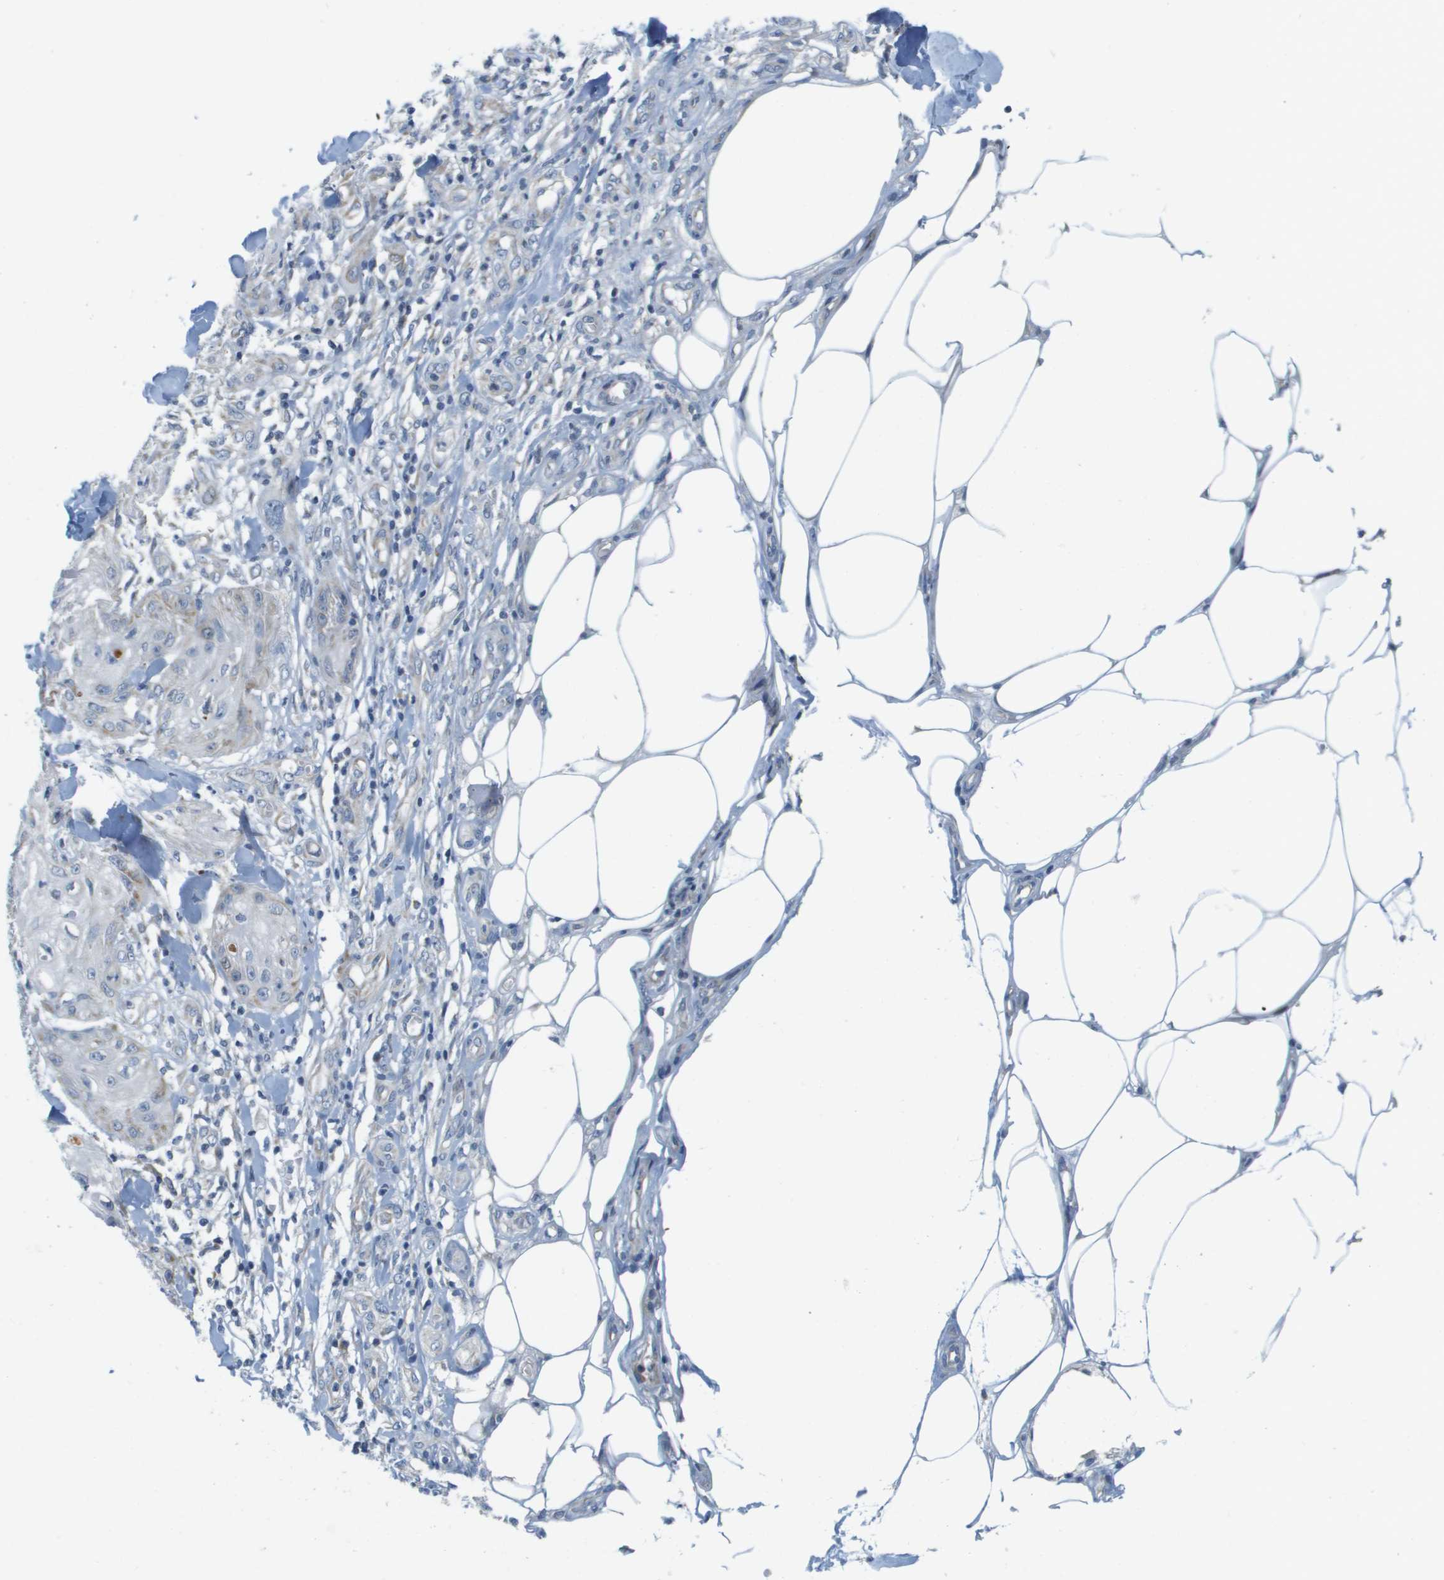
{"staining": {"intensity": "weak", "quantity": "<25%", "location": "cytoplasmic/membranous"}, "tissue": "skin cancer", "cell_type": "Tumor cells", "image_type": "cancer", "snomed": [{"axis": "morphology", "description": "Squamous cell carcinoma, NOS"}, {"axis": "topography", "description": "Skin"}], "caption": "Skin cancer was stained to show a protein in brown. There is no significant positivity in tumor cells. (Stains: DAB (3,3'-diaminobenzidine) immunohistochemistry (IHC) with hematoxylin counter stain, Microscopy: brightfield microscopy at high magnification).", "gene": "KRT23", "patient": {"sex": "male", "age": 74}}